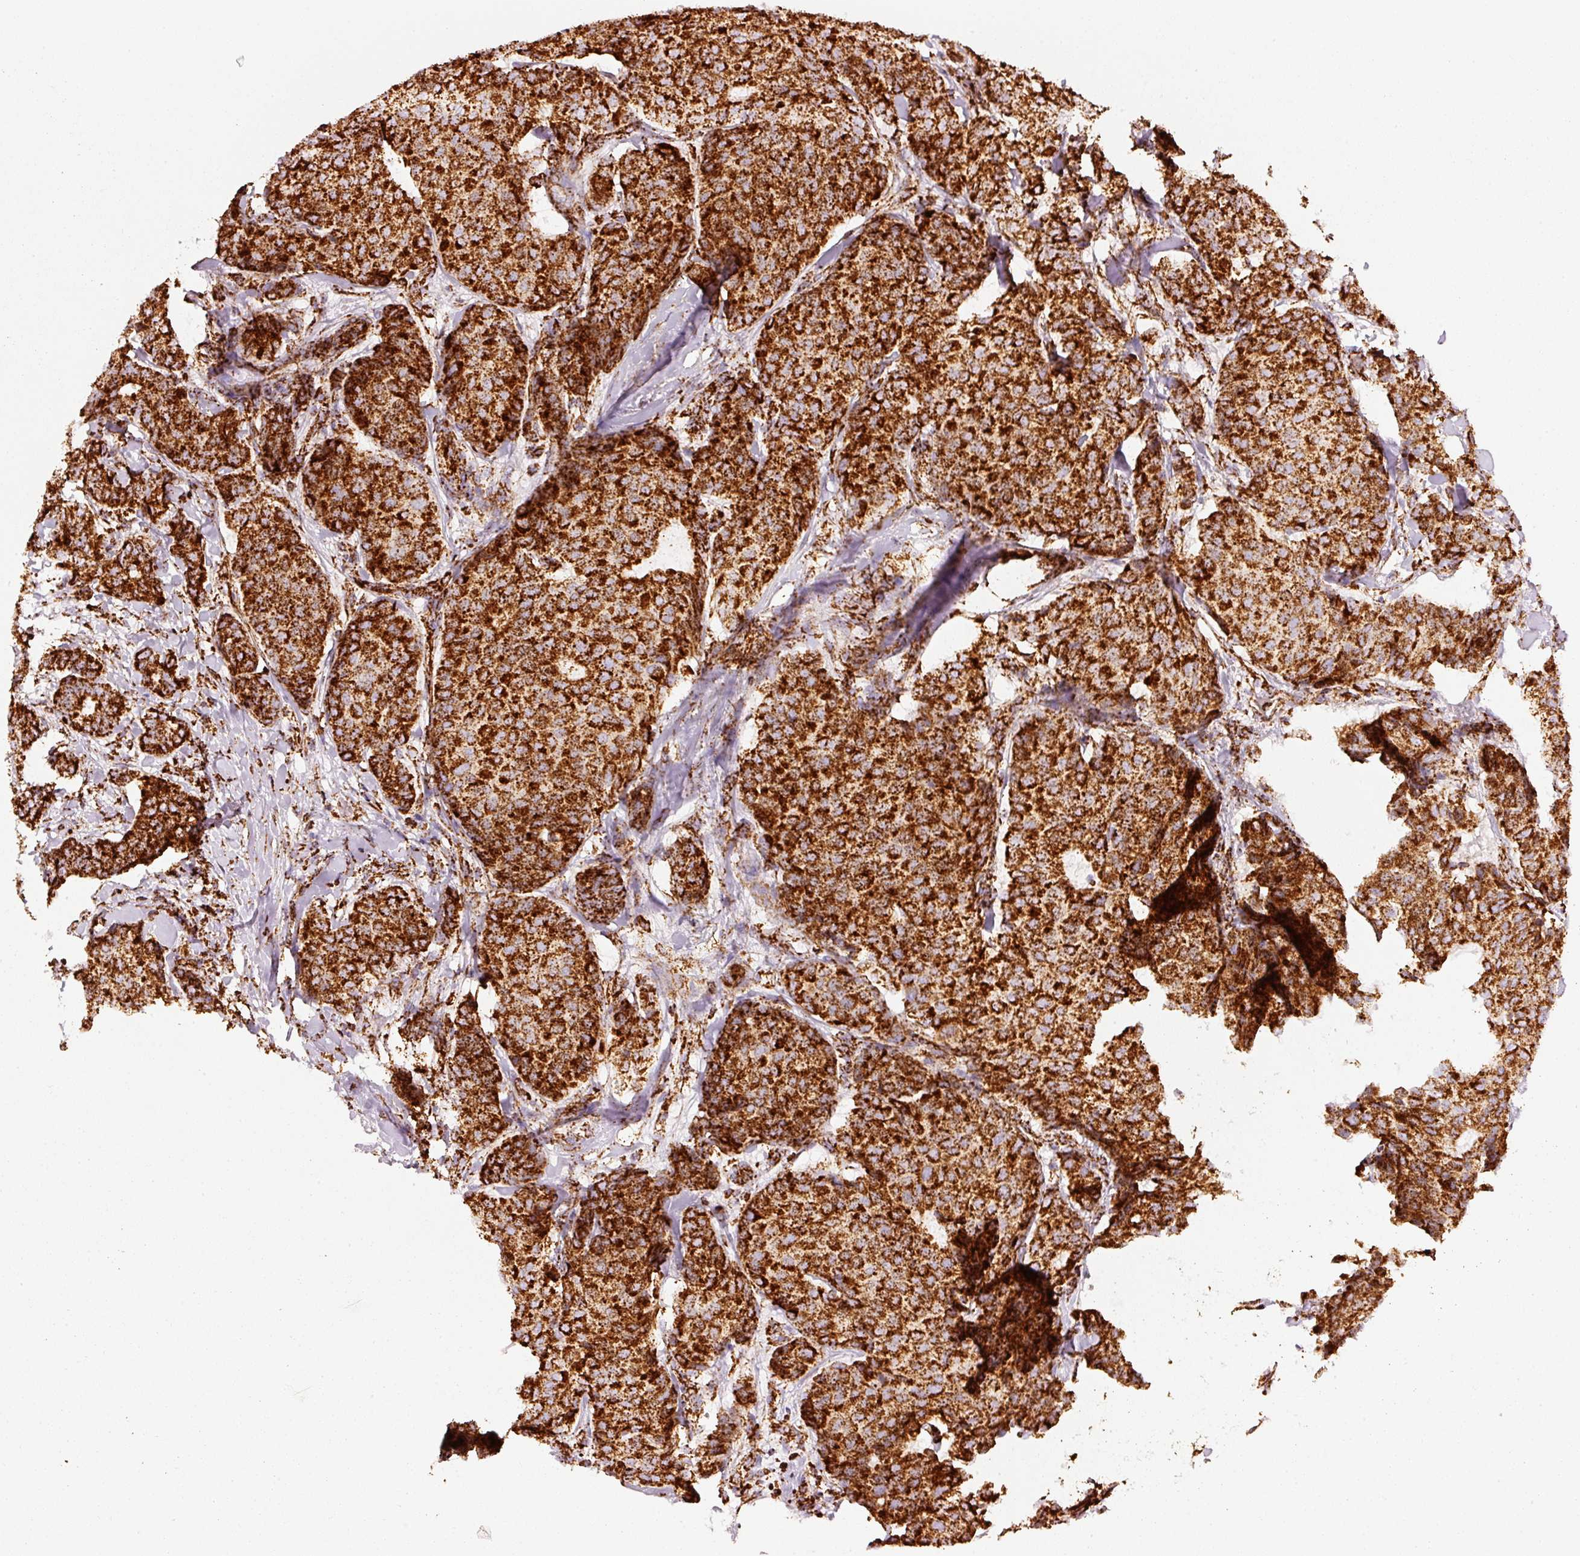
{"staining": {"intensity": "strong", "quantity": ">75%", "location": "cytoplasmic/membranous"}, "tissue": "breast cancer", "cell_type": "Tumor cells", "image_type": "cancer", "snomed": [{"axis": "morphology", "description": "Duct carcinoma"}, {"axis": "topography", "description": "Breast"}], "caption": "A photomicrograph of breast cancer (invasive ductal carcinoma) stained for a protein shows strong cytoplasmic/membranous brown staining in tumor cells.", "gene": "MT-CO2", "patient": {"sex": "female", "age": 75}}